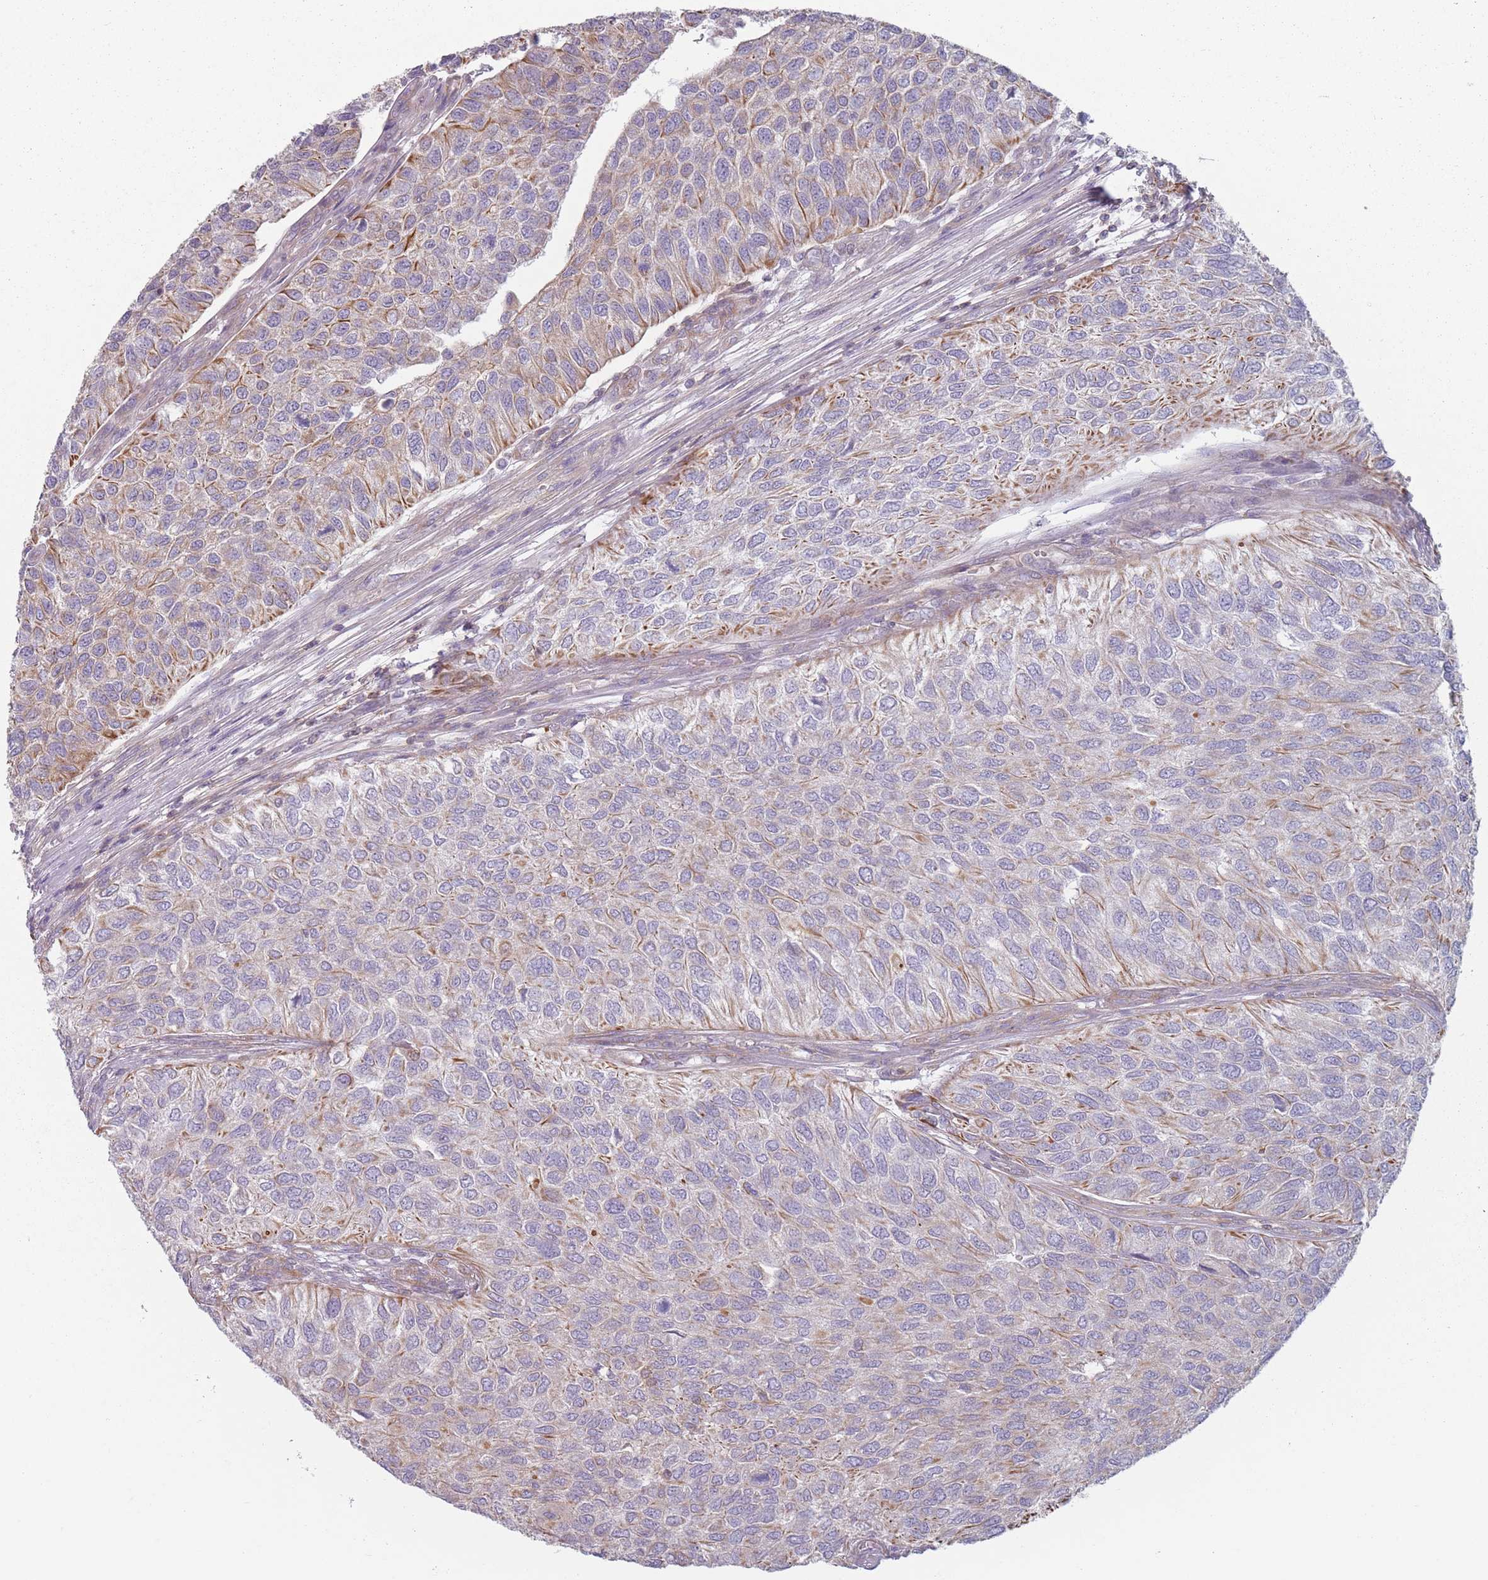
{"staining": {"intensity": "strong", "quantity": "25%-75%", "location": "cytoplasmic/membranous"}, "tissue": "urothelial cancer", "cell_type": "Tumor cells", "image_type": "cancer", "snomed": [{"axis": "morphology", "description": "Urothelial carcinoma, NOS"}, {"axis": "topography", "description": "Urinary bladder"}], "caption": "There is high levels of strong cytoplasmic/membranous staining in tumor cells of transitional cell carcinoma, as demonstrated by immunohistochemical staining (brown color).", "gene": "HSBP1L1", "patient": {"sex": "male", "age": 55}}